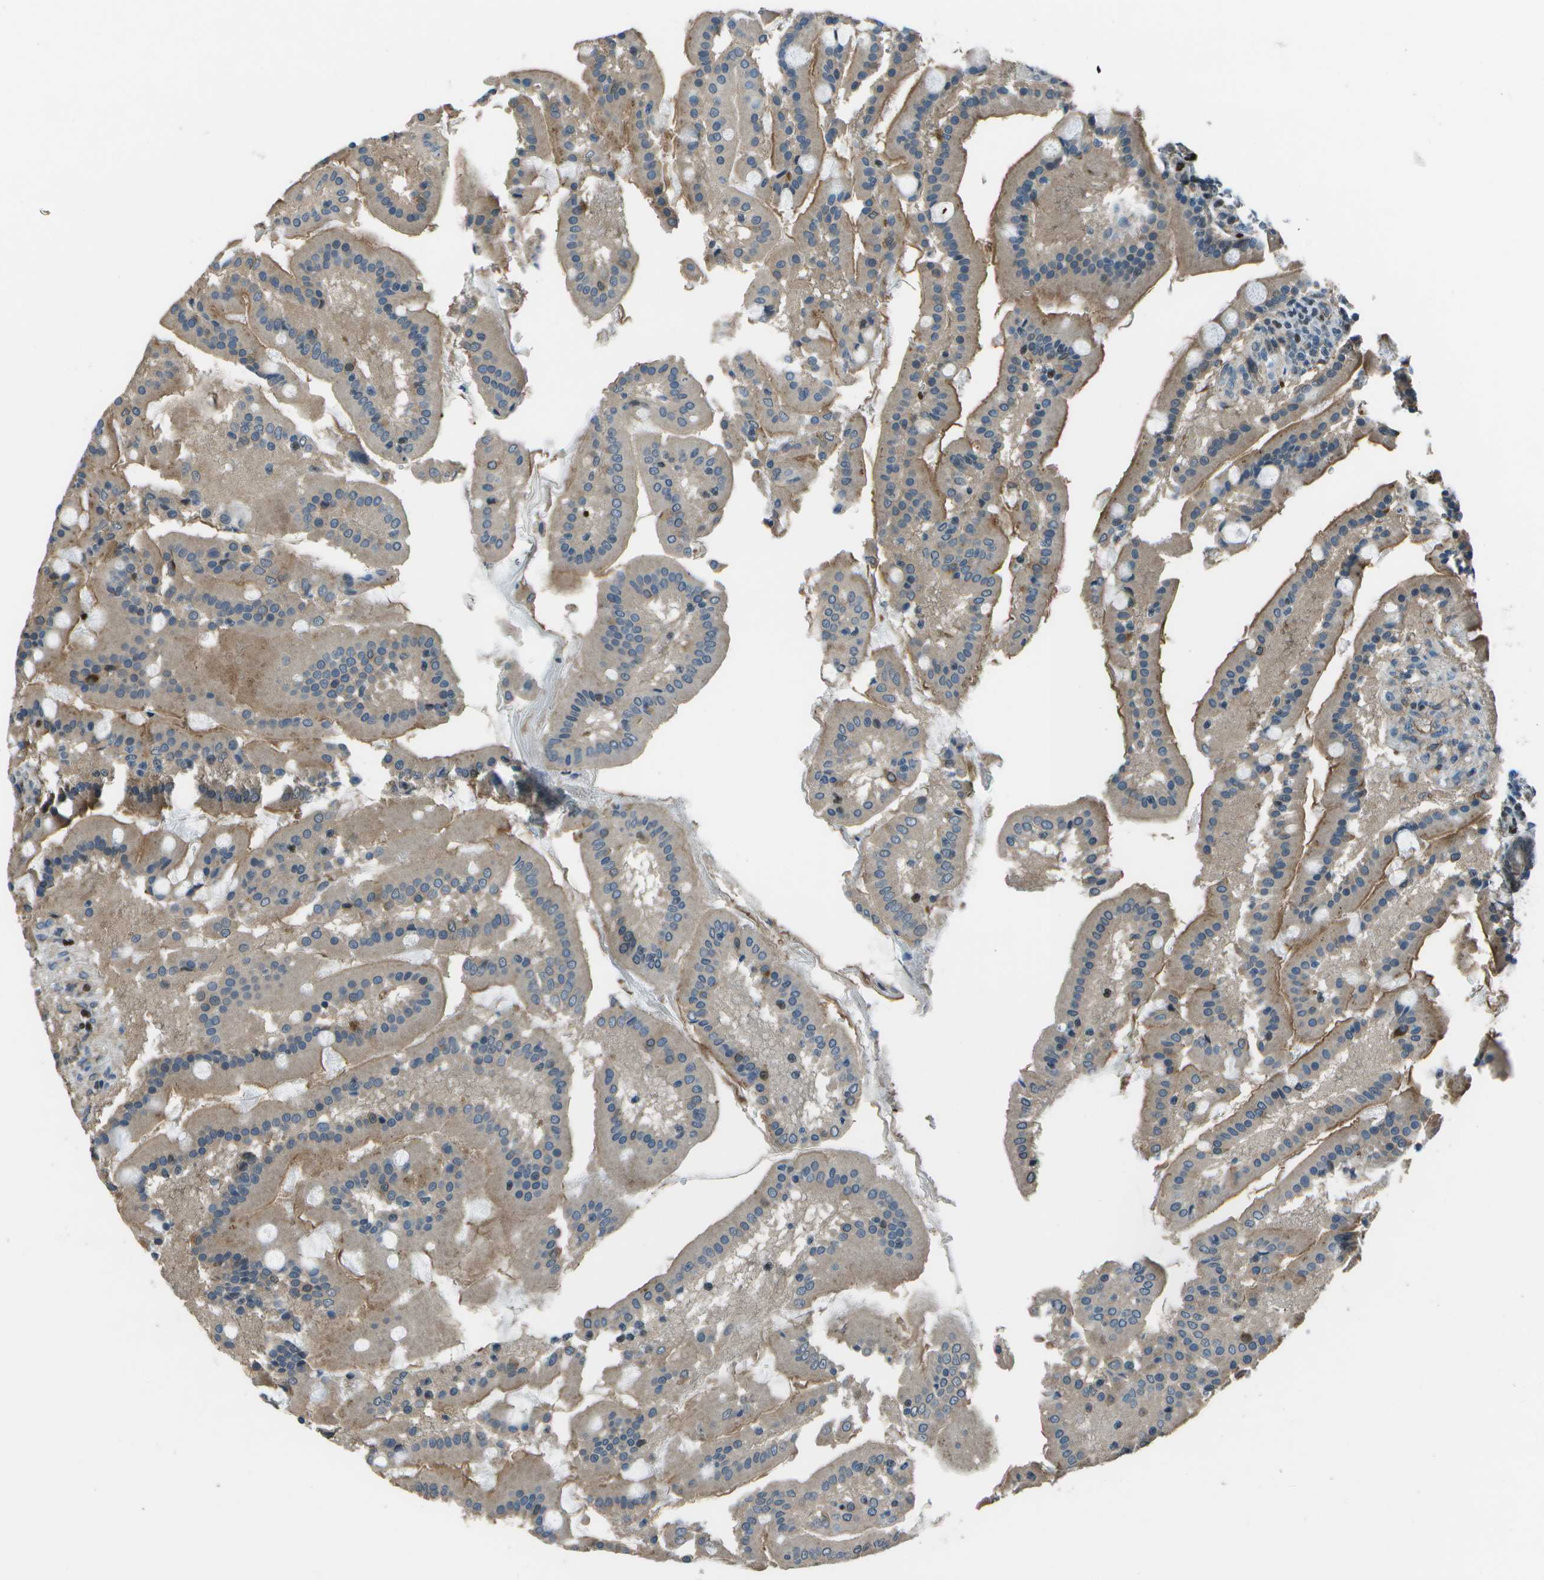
{"staining": {"intensity": "moderate", "quantity": ">75%", "location": "cytoplasmic/membranous"}, "tissue": "duodenum", "cell_type": "Glandular cells", "image_type": "normal", "snomed": [{"axis": "morphology", "description": "Normal tissue, NOS"}, {"axis": "topography", "description": "Duodenum"}], "caption": "Moderate cytoplasmic/membranous protein positivity is identified in about >75% of glandular cells in duodenum. (Brightfield microscopy of DAB IHC at high magnification).", "gene": "PDLIM1", "patient": {"sex": "male", "age": 50}}